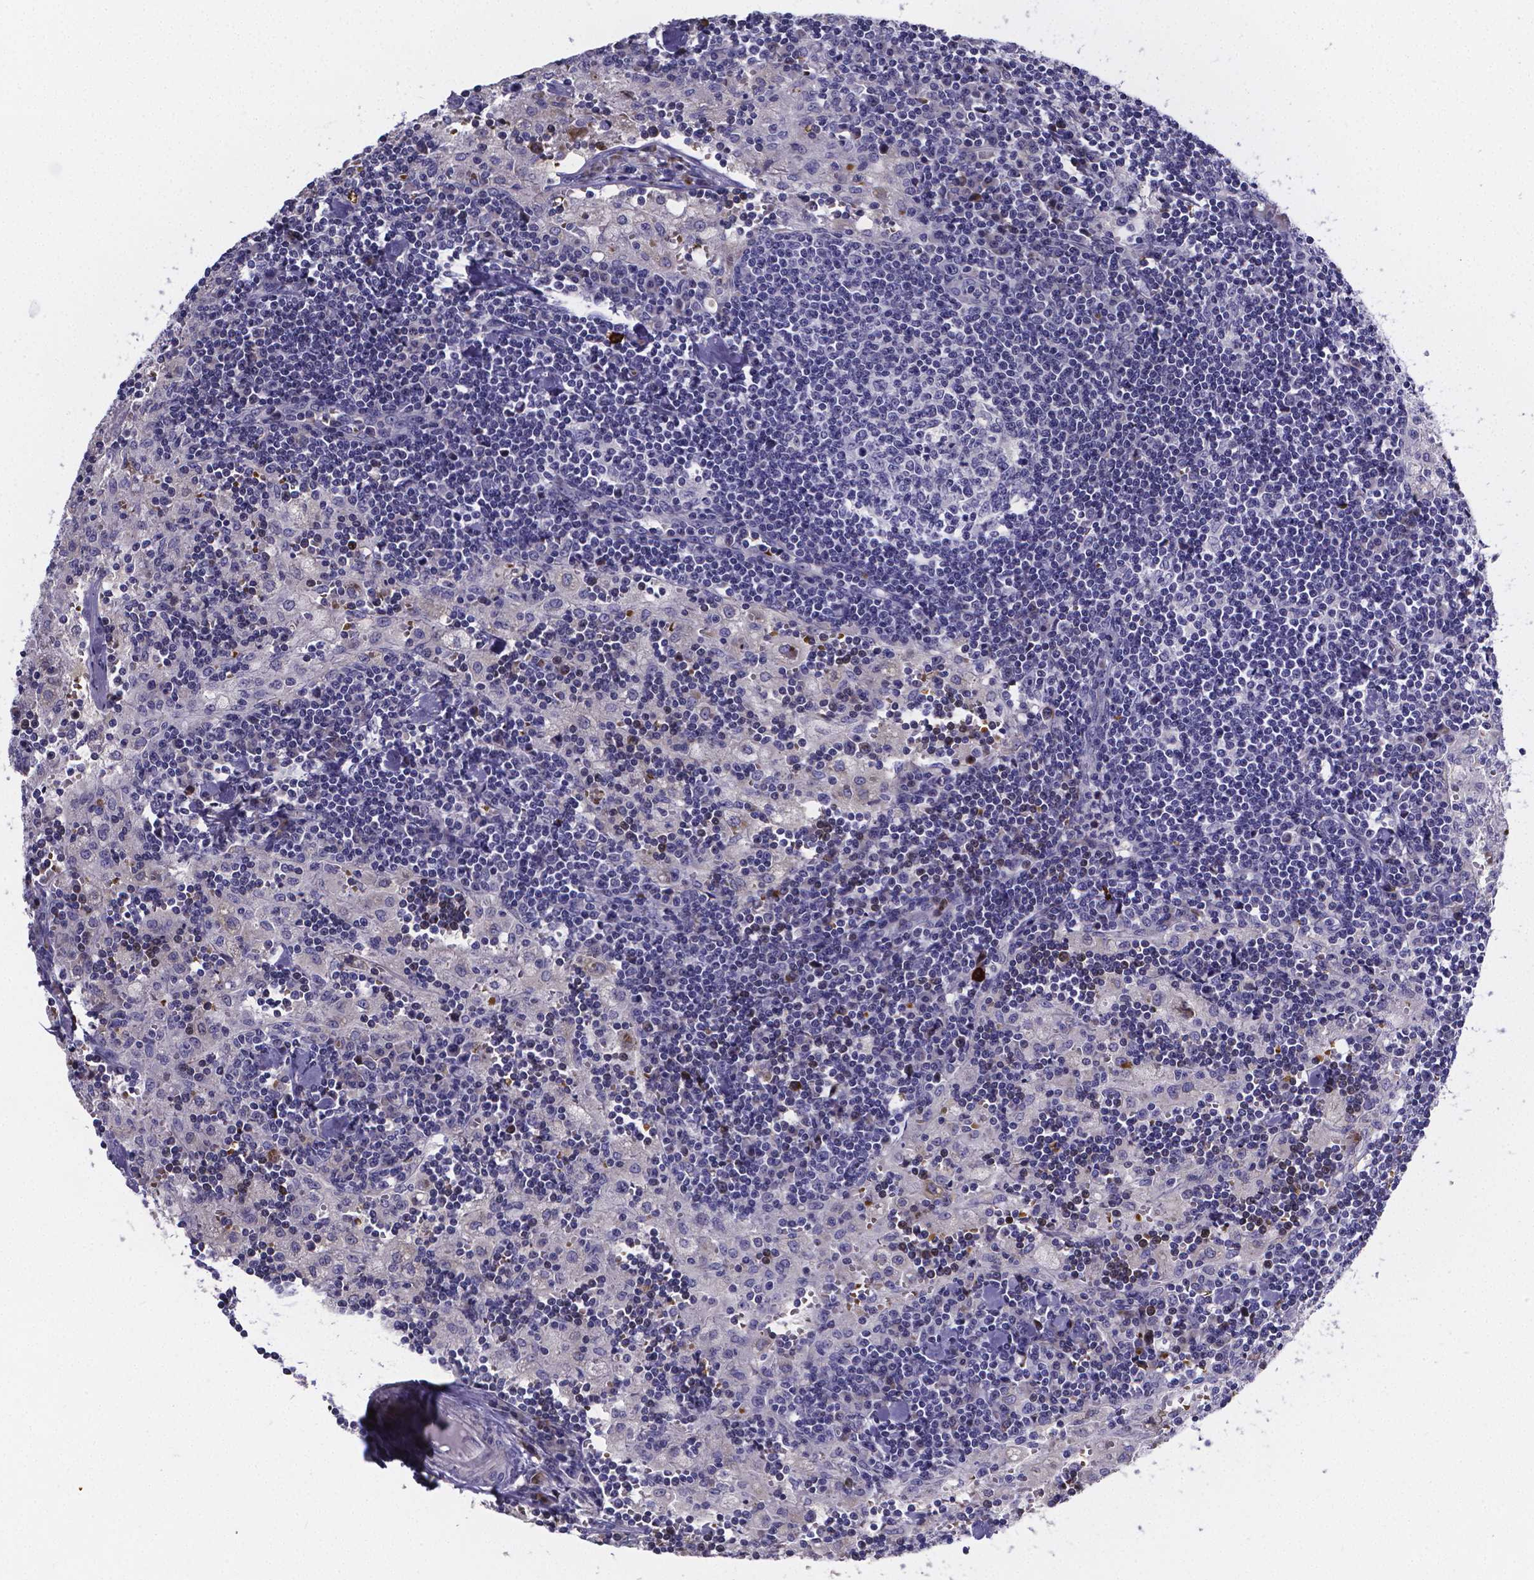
{"staining": {"intensity": "negative", "quantity": "none", "location": "none"}, "tissue": "lymph node", "cell_type": "Germinal center cells", "image_type": "normal", "snomed": [{"axis": "morphology", "description": "Normal tissue, NOS"}, {"axis": "topography", "description": "Lymph node"}], "caption": "The micrograph shows no significant expression in germinal center cells of lymph node.", "gene": "GABRA3", "patient": {"sex": "male", "age": 55}}